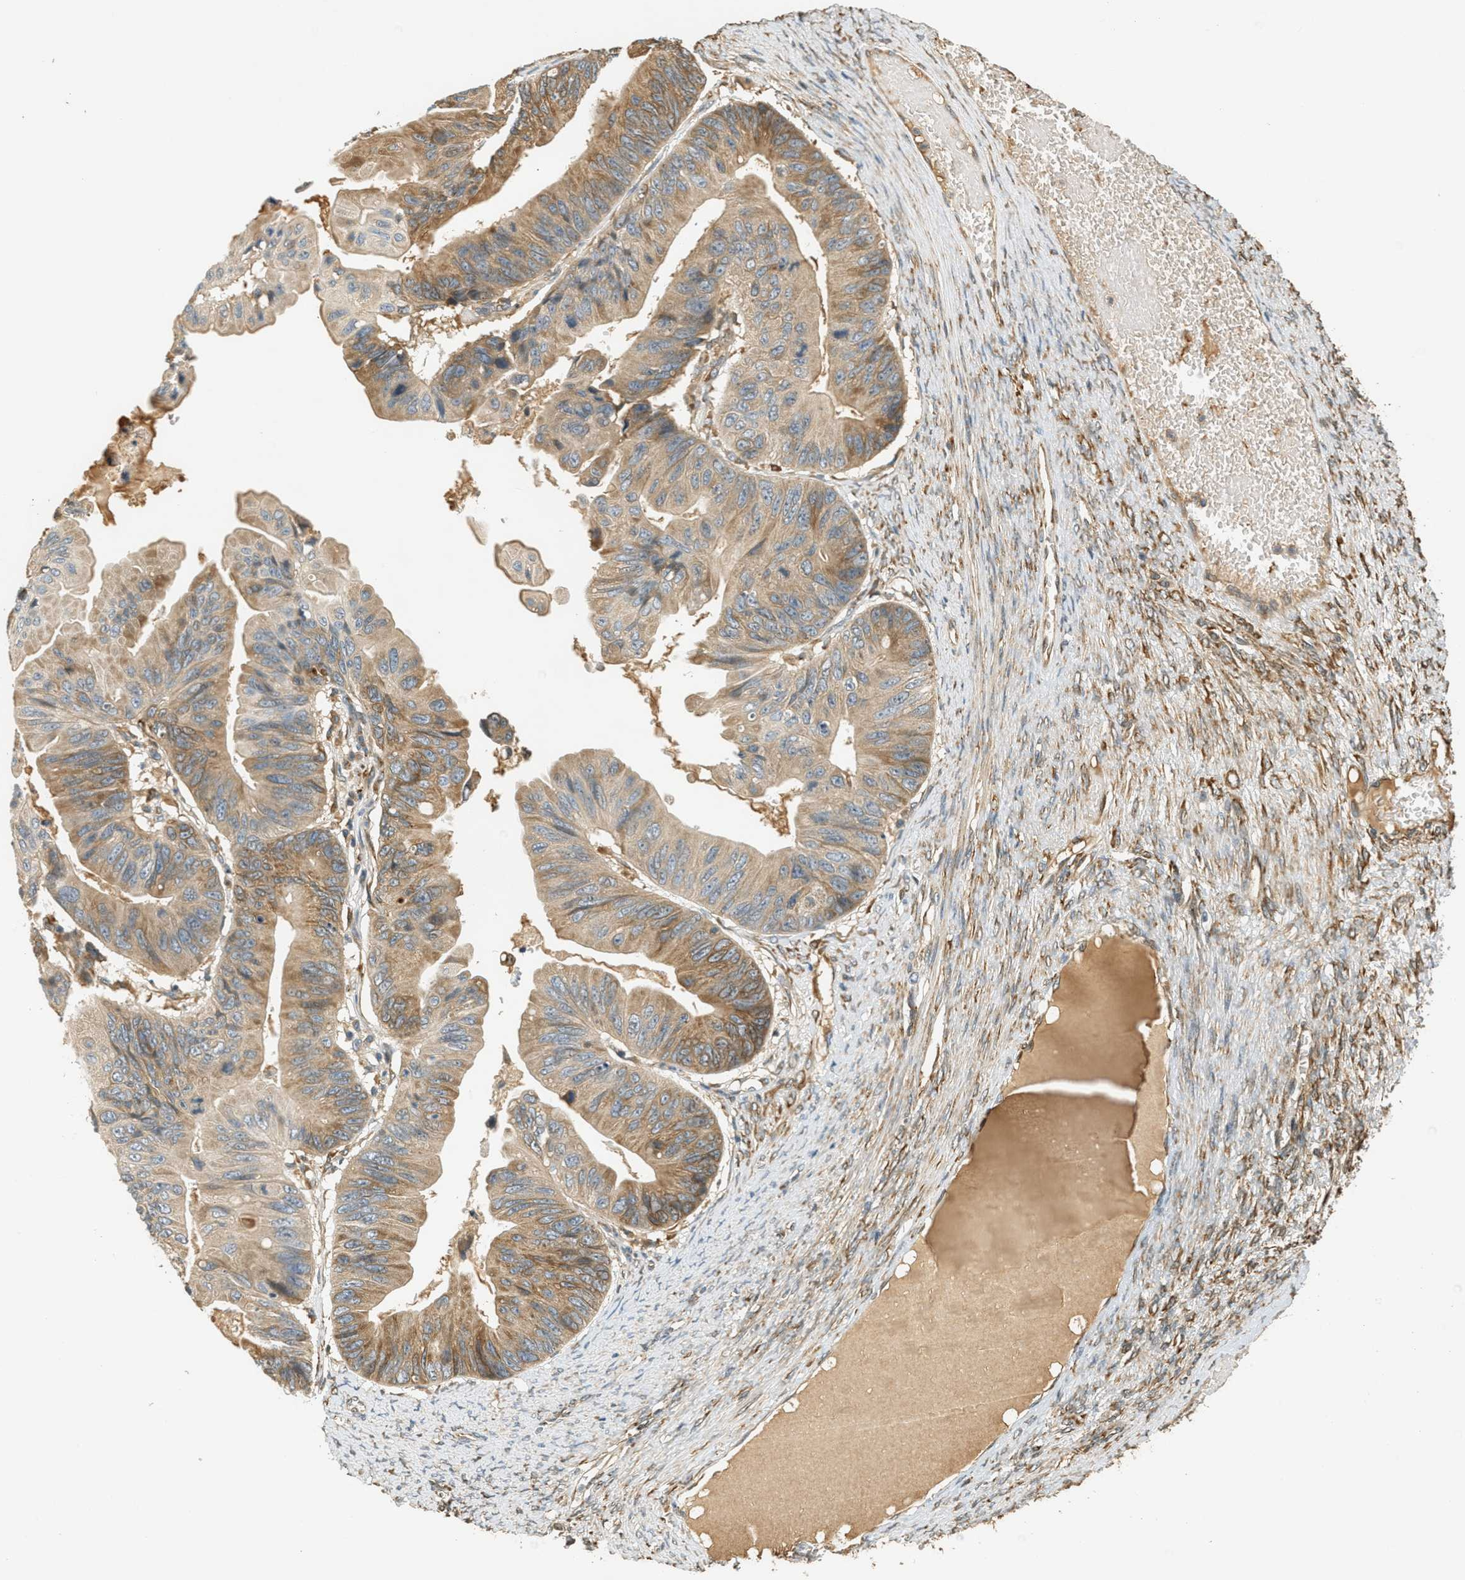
{"staining": {"intensity": "moderate", "quantity": ">75%", "location": "cytoplasmic/membranous"}, "tissue": "ovarian cancer", "cell_type": "Tumor cells", "image_type": "cancer", "snomed": [{"axis": "morphology", "description": "Cystadenocarcinoma, mucinous, NOS"}, {"axis": "topography", "description": "Ovary"}], "caption": "Immunohistochemistry (IHC) image of neoplastic tissue: mucinous cystadenocarcinoma (ovarian) stained using immunohistochemistry (IHC) displays medium levels of moderate protein expression localized specifically in the cytoplasmic/membranous of tumor cells, appearing as a cytoplasmic/membranous brown color.", "gene": "PDK1", "patient": {"sex": "female", "age": 61}}